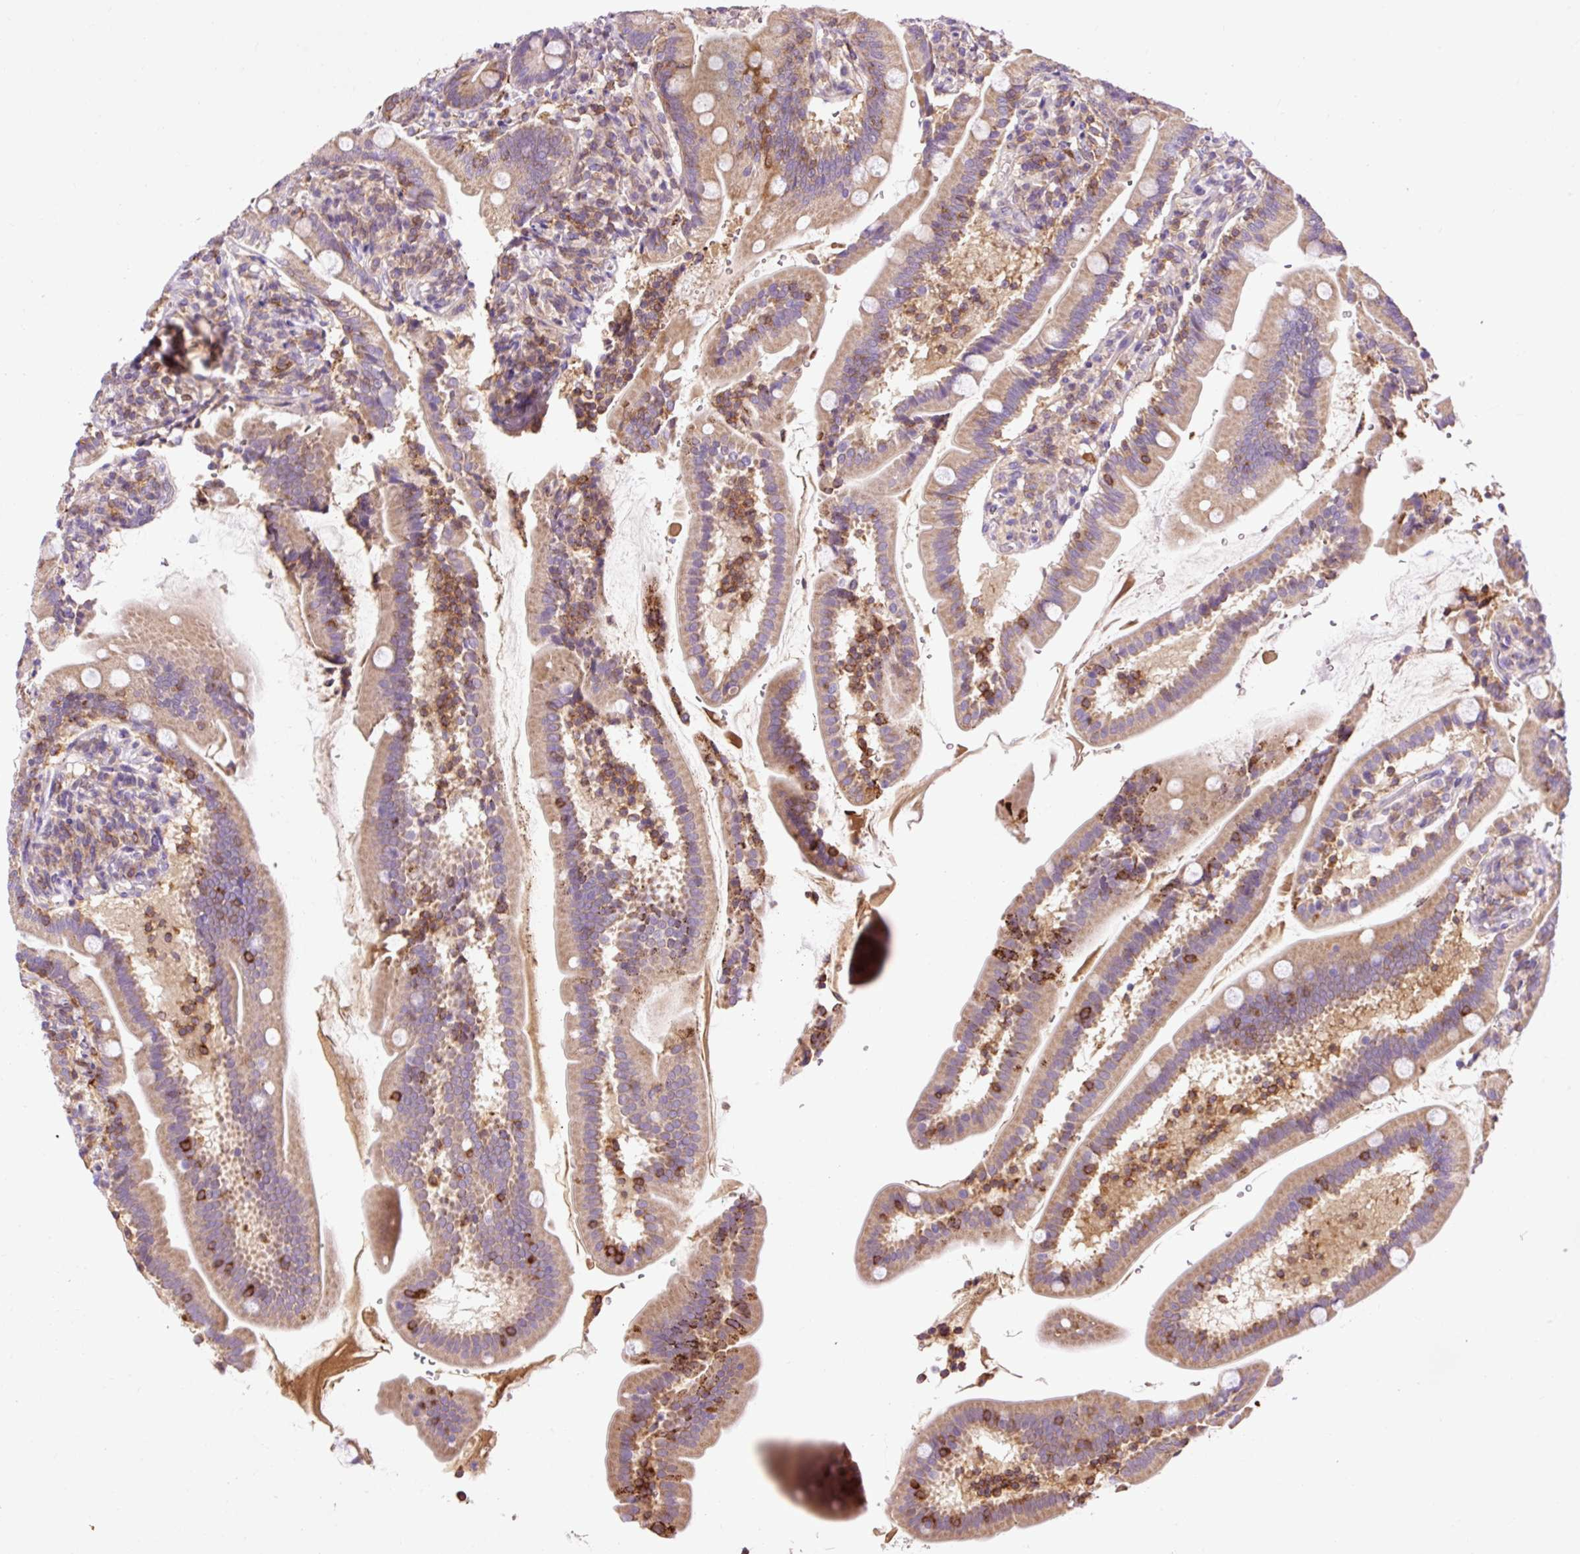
{"staining": {"intensity": "weak", "quantity": "25%-75%", "location": "cytoplasmic/membranous"}, "tissue": "duodenum", "cell_type": "Glandular cells", "image_type": "normal", "snomed": [{"axis": "morphology", "description": "Normal tissue, NOS"}, {"axis": "topography", "description": "Duodenum"}], "caption": "The image displays immunohistochemical staining of normal duodenum. There is weak cytoplasmic/membranous expression is appreciated in approximately 25%-75% of glandular cells. (DAB IHC, brown staining for protein, blue staining for nuclei).", "gene": "CD83", "patient": {"sex": "female", "age": 67}}